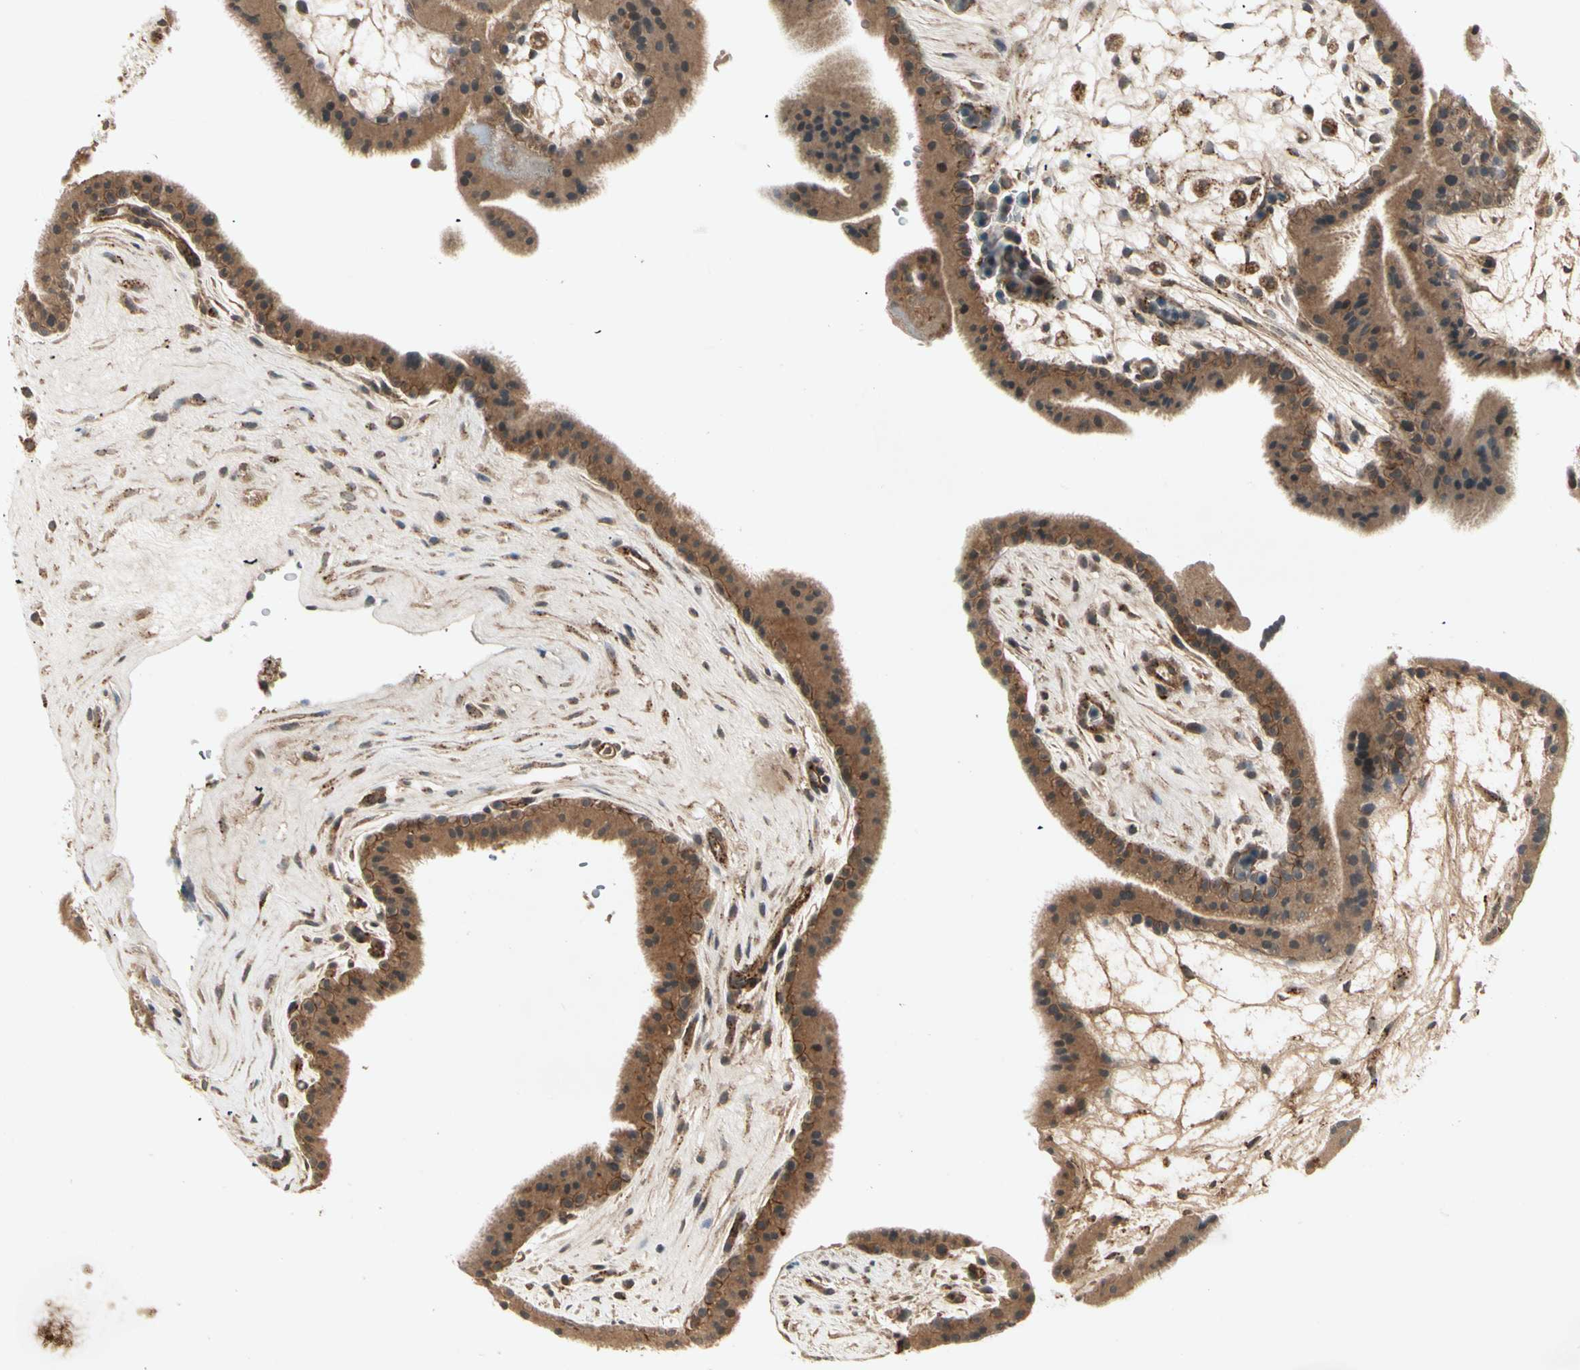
{"staining": {"intensity": "moderate", "quantity": ">75%", "location": "cytoplasmic/membranous"}, "tissue": "placenta", "cell_type": "Trophoblastic cells", "image_type": "normal", "snomed": [{"axis": "morphology", "description": "Normal tissue, NOS"}, {"axis": "topography", "description": "Placenta"}], "caption": "High-power microscopy captured an immunohistochemistry histopathology image of unremarkable placenta, revealing moderate cytoplasmic/membranous expression in about >75% of trophoblastic cells. The protein is stained brown, and the nuclei are stained in blue (DAB (3,3'-diaminobenzidine) IHC with brightfield microscopy, high magnification).", "gene": "FLOT1", "patient": {"sex": "female", "age": 19}}